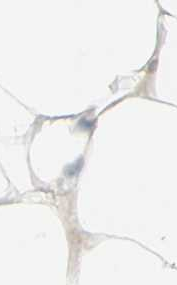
{"staining": {"intensity": "negative", "quantity": "none", "location": "none"}, "tissue": "adipose tissue", "cell_type": "Adipocytes", "image_type": "normal", "snomed": [{"axis": "morphology", "description": "Normal tissue, NOS"}, {"axis": "topography", "description": "Breast"}, {"axis": "topography", "description": "Adipose tissue"}], "caption": "Immunohistochemical staining of benign adipose tissue shows no significant positivity in adipocytes.", "gene": "ALDH18A1", "patient": {"sex": "female", "age": 25}}